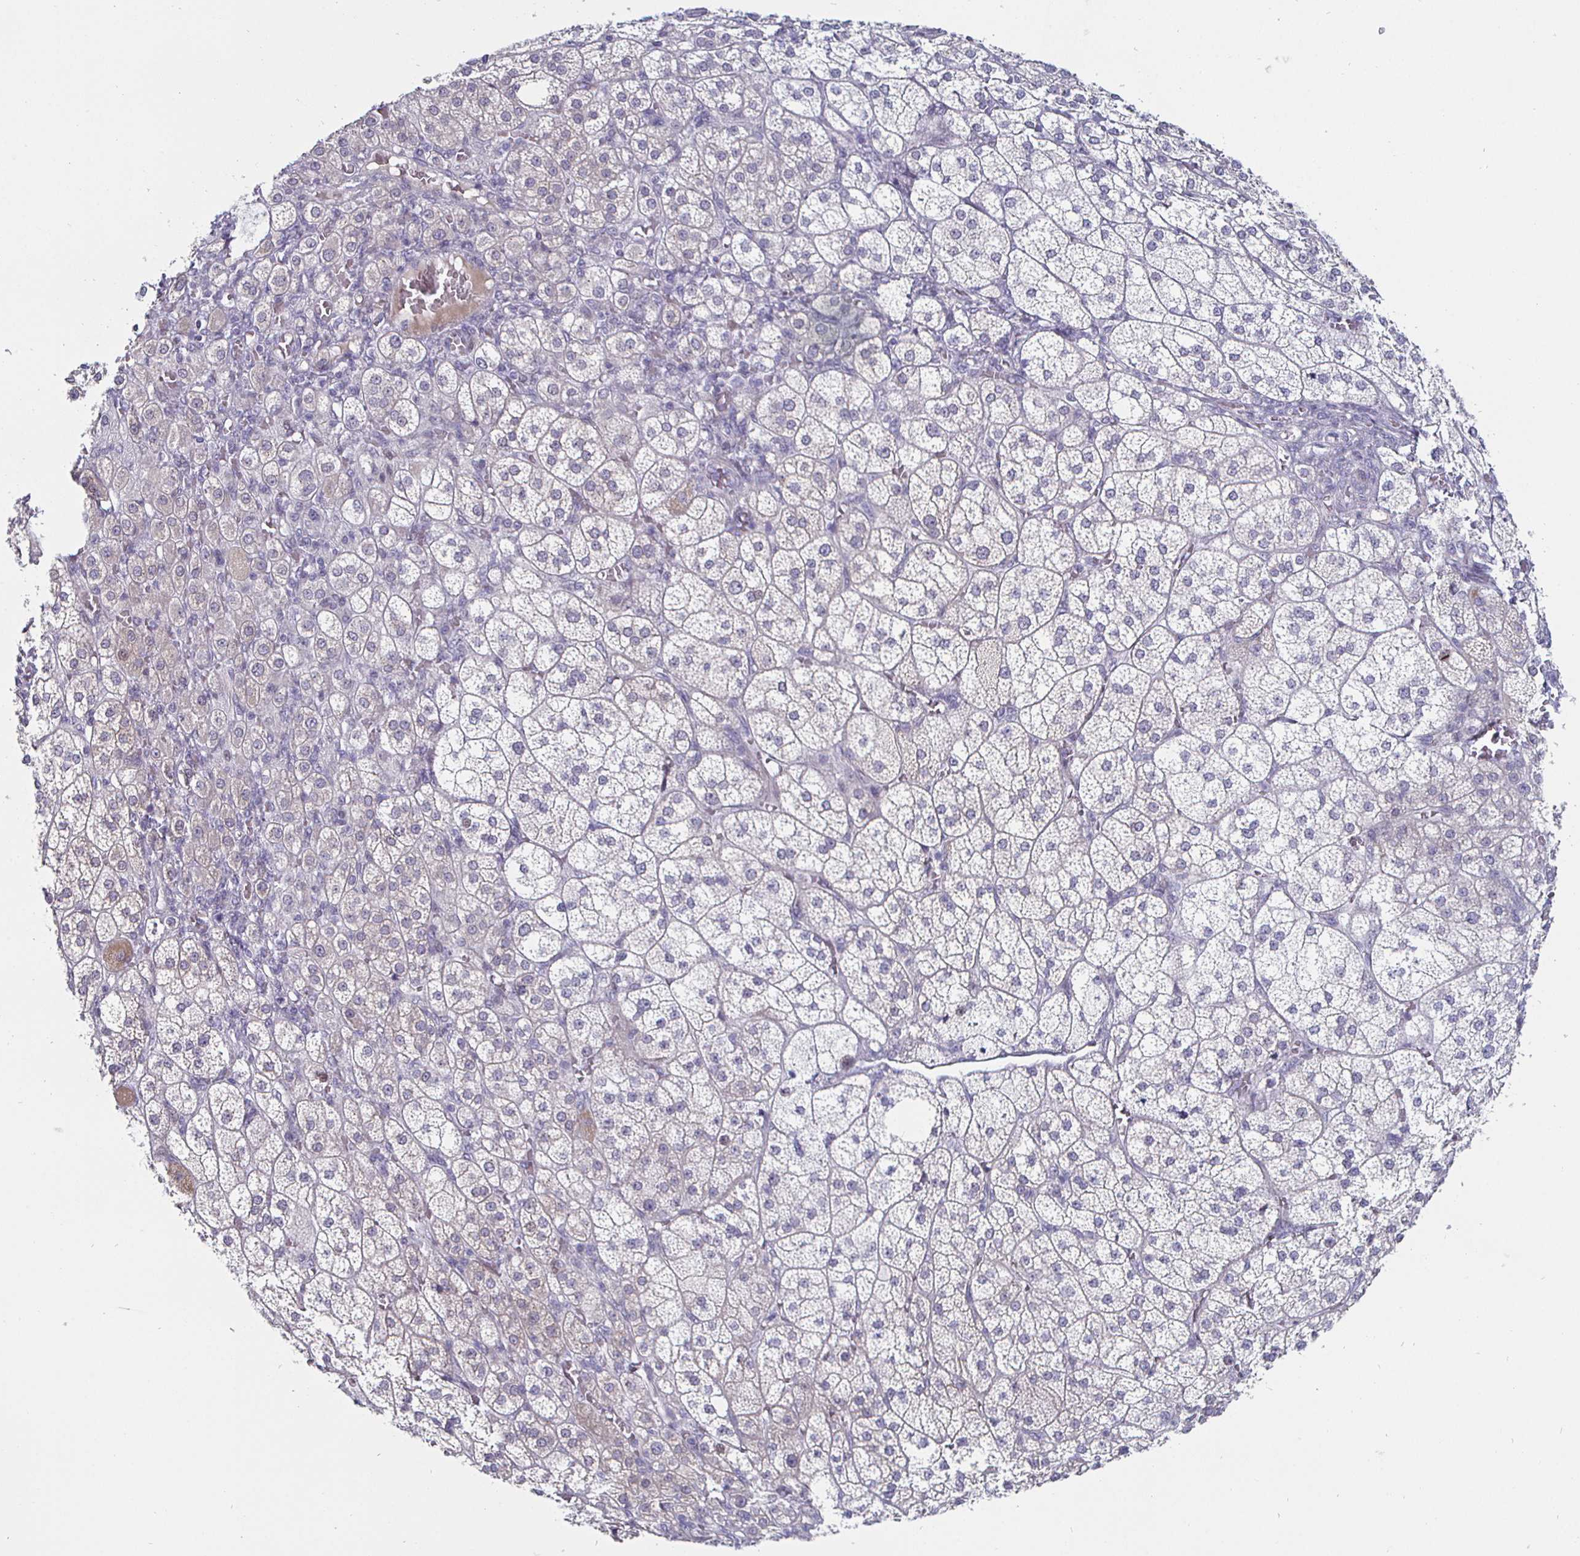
{"staining": {"intensity": "weak", "quantity": "25%-75%", "location": "cytoplasmic/membranous,nuclear"}, "tissue": "adrenal gland", "cell_type": "Glandular cells", "image_type": "normal", "snomed": [{"axis": "morphology", "description": "Normal tissue, NOS"}, {"axis": "topography", "description": "Adrenal gland"}], "caption": "Brown immunohistochemical staining in unremarkable adrenal gland shows weak cytoplasmic/membranous,nuclear expression in approximately 25%-75% of glandular cells.", "gene": "DMRTB1", "patient": {"sex": "female", "age": 60}}